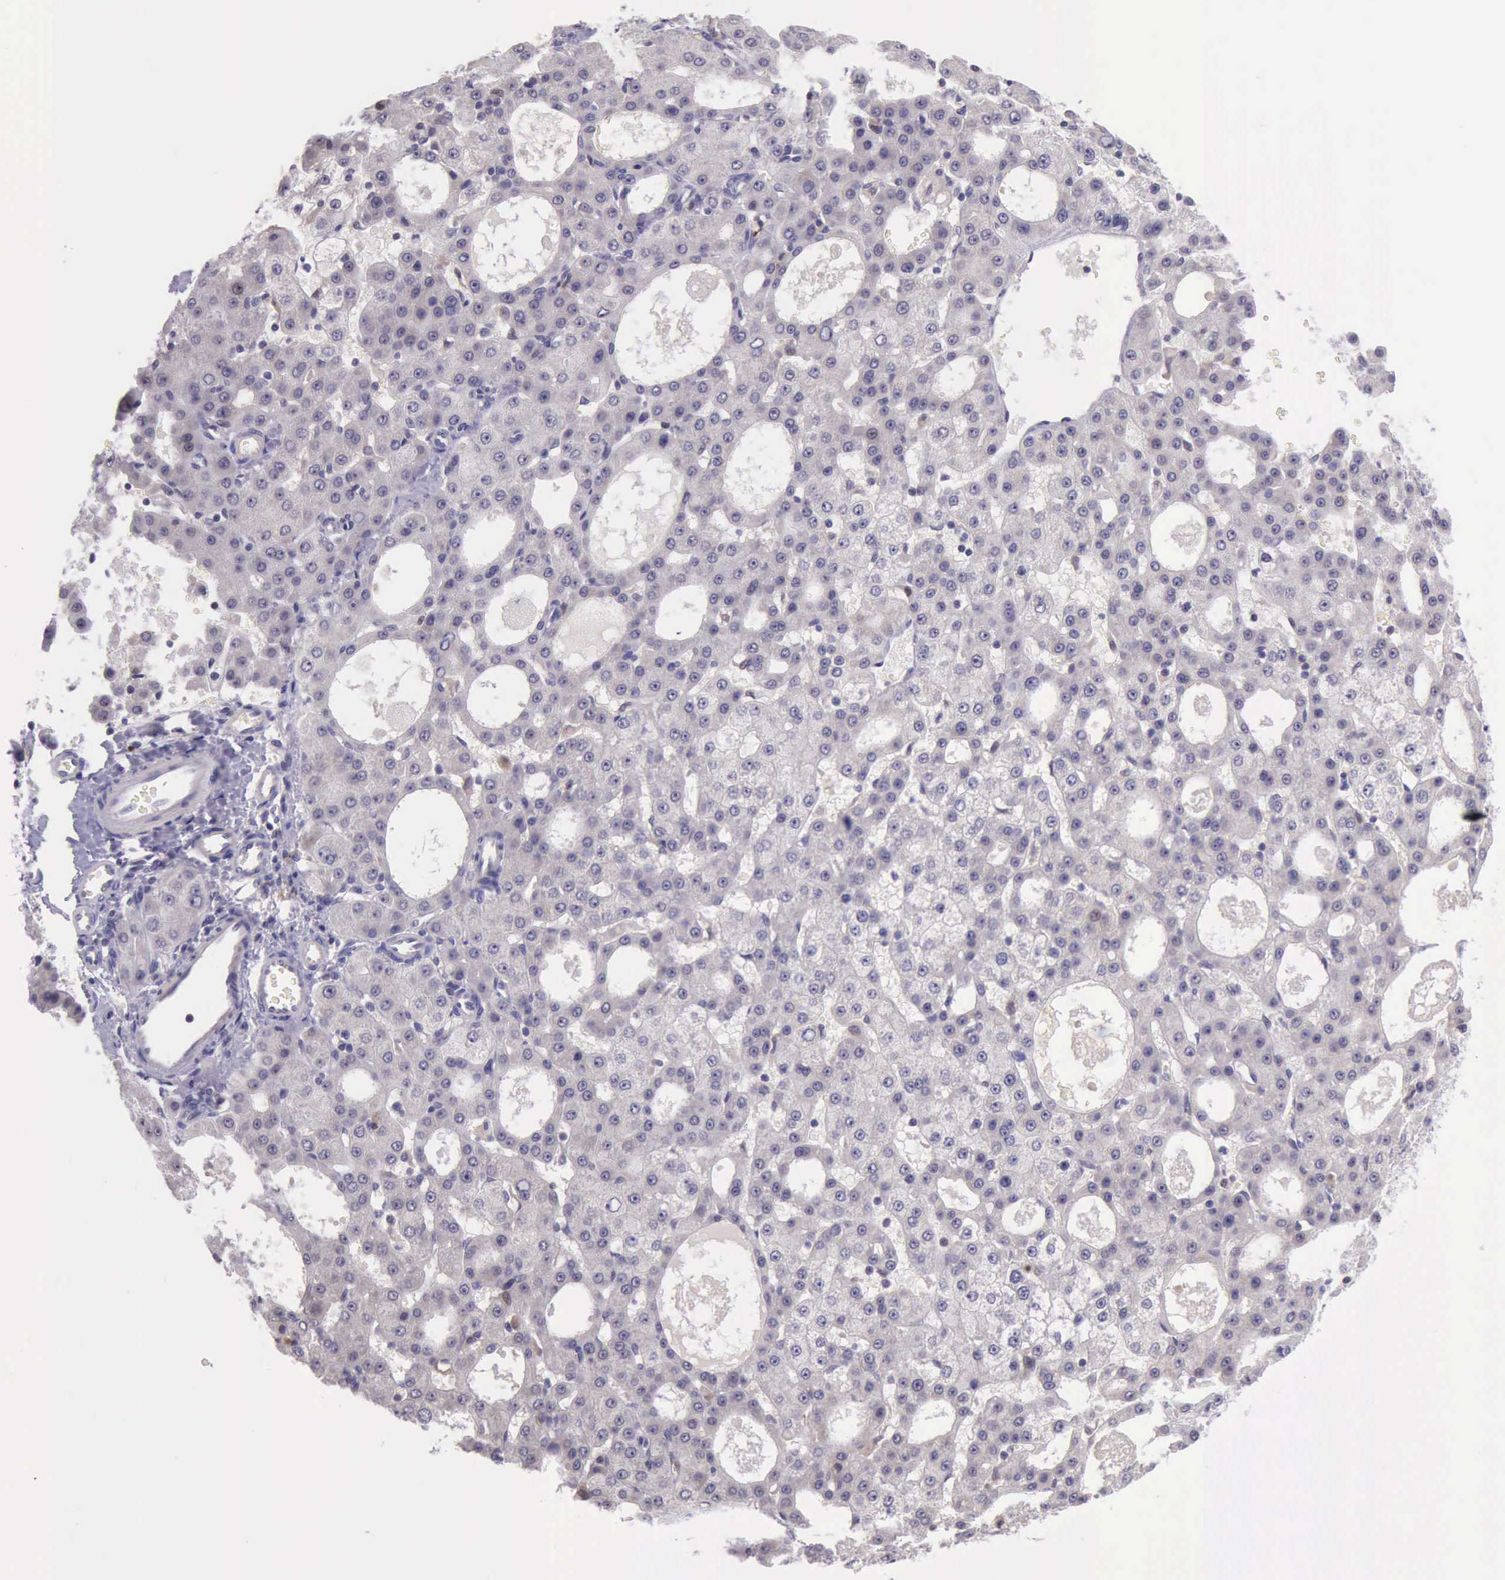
{"staining": {"intensity": "strong", "quantity": "<25%", "location": "nuclear"}, "tissue": "liver cancer", "cell_type": "Tumor cells", "image_type": "cancer", "snomed": [{"axis": "morphology", "description": "Carcinoma, Hepatocellular, NOS"}, {"axis": "topography", "description": "Liver"}], "caption": "Immunohistochemistry (DAB (3,3'-diaminobenzidine)) staining of human liver cancer (hepatocellular carcinoma) exhibits strong nuclear protein staining in approximately <25% of tumor cells. (IHC, brightfield microscopy, high magnification).", "gene": "PARP1", "patient": {"sex": "male", "age": 47}}